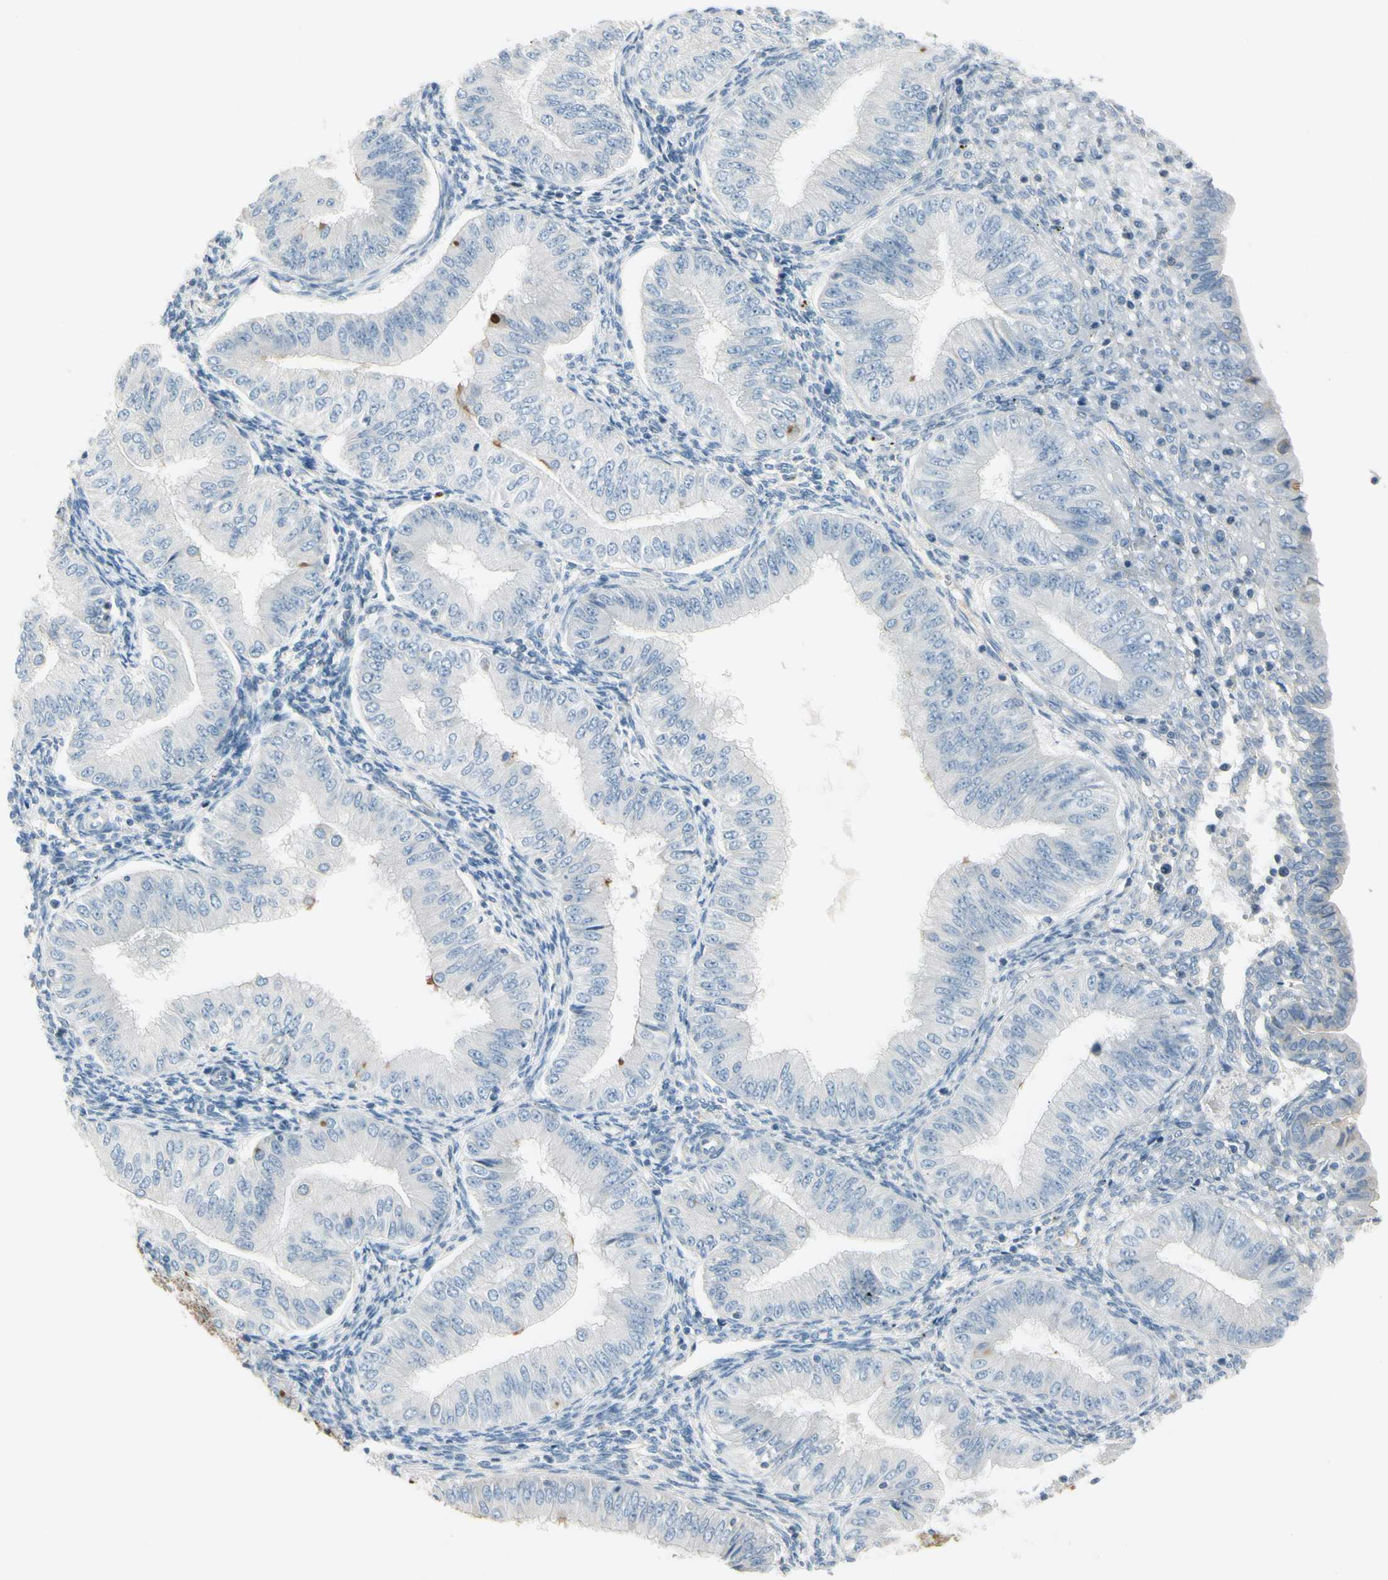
{"staining": {"intensity": "negative", "quantity": "none", "location": "none"}, "tissue": "endometrial cancer", "cell_type": "Tumor cells", "image_type": "cancer", "snomed": [{"axis": "morphology", "description": "Normal tissue, NOS"}, {"axis": "morphology", "description": "Adenocarcinoma, NOS"}, {"axis": "topography", "description": "Endometrium"}], "caption": "The IHC photomicrograph has no significant positivity in tumor cells of endometrial cancer tissue.", "gene": "CYP2E1", "patient": {"sex": "female", "age": 53}}